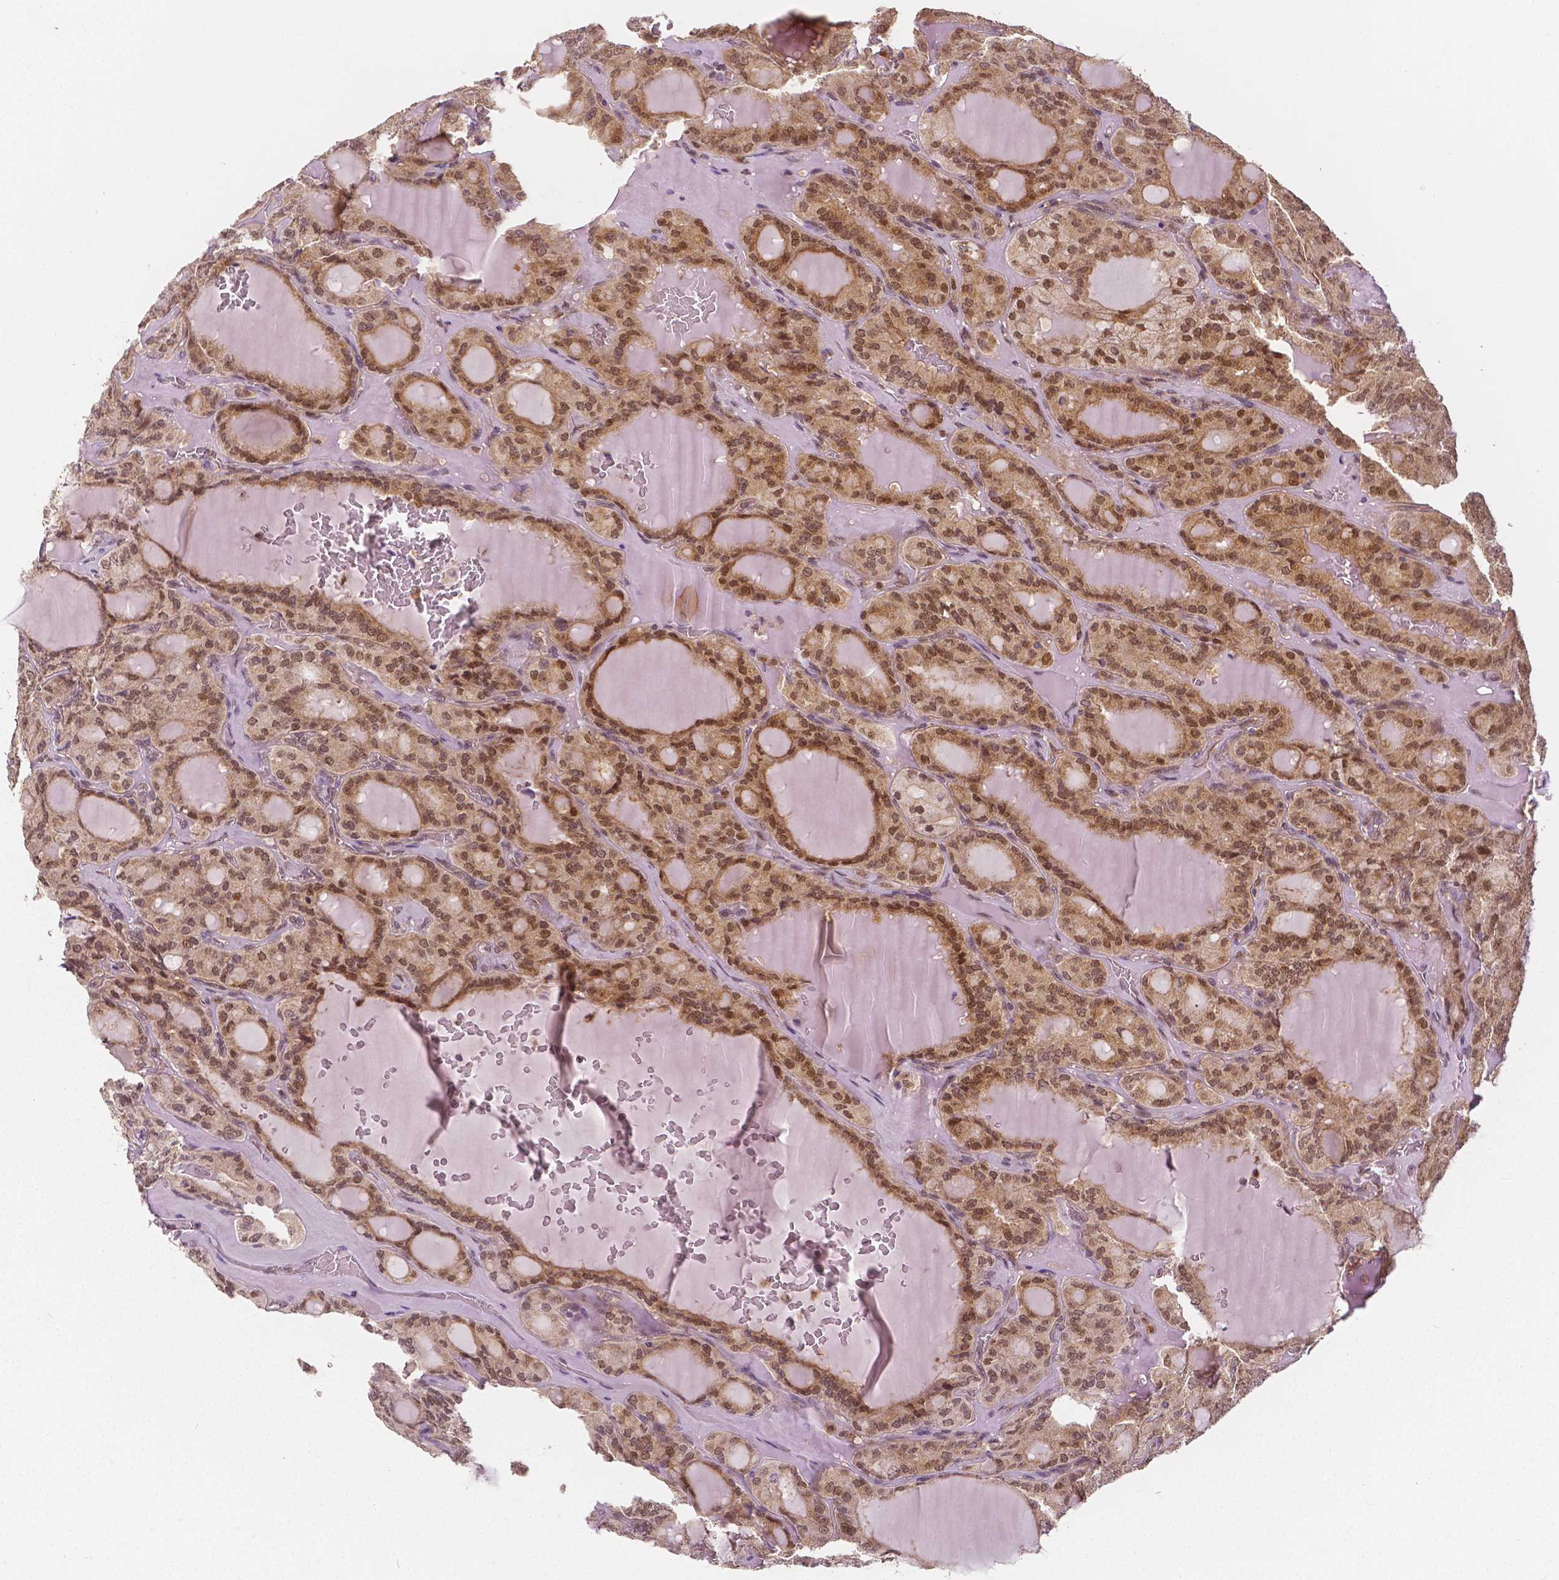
{"staining": {"intensity": "moderate", "quantity": ">75%", "location": "nuclear"}, "tissue": "thyroid cancer", "cell_type": "Tumor cells", "image_type": "cancer", "snomed": [{"axis": "morphology", "description": "Papillary adenocarcinoma, NOS"}, {"axis": "topography", "description": "Thyroid gland"}], "caption": "A brown stain labels moderate nuclear staining of a protein in thyroid cancer (papillary adenocarcinoma) tumor cells. The protein of interest is stained brown, and the nuclei are stained in blue (DAB (3,3'-diaminobenzidine) IHC with brightfield microscopy, high magnification).", "gene": "NAPRT", "patient": {"sex": "male", "age": 87}}